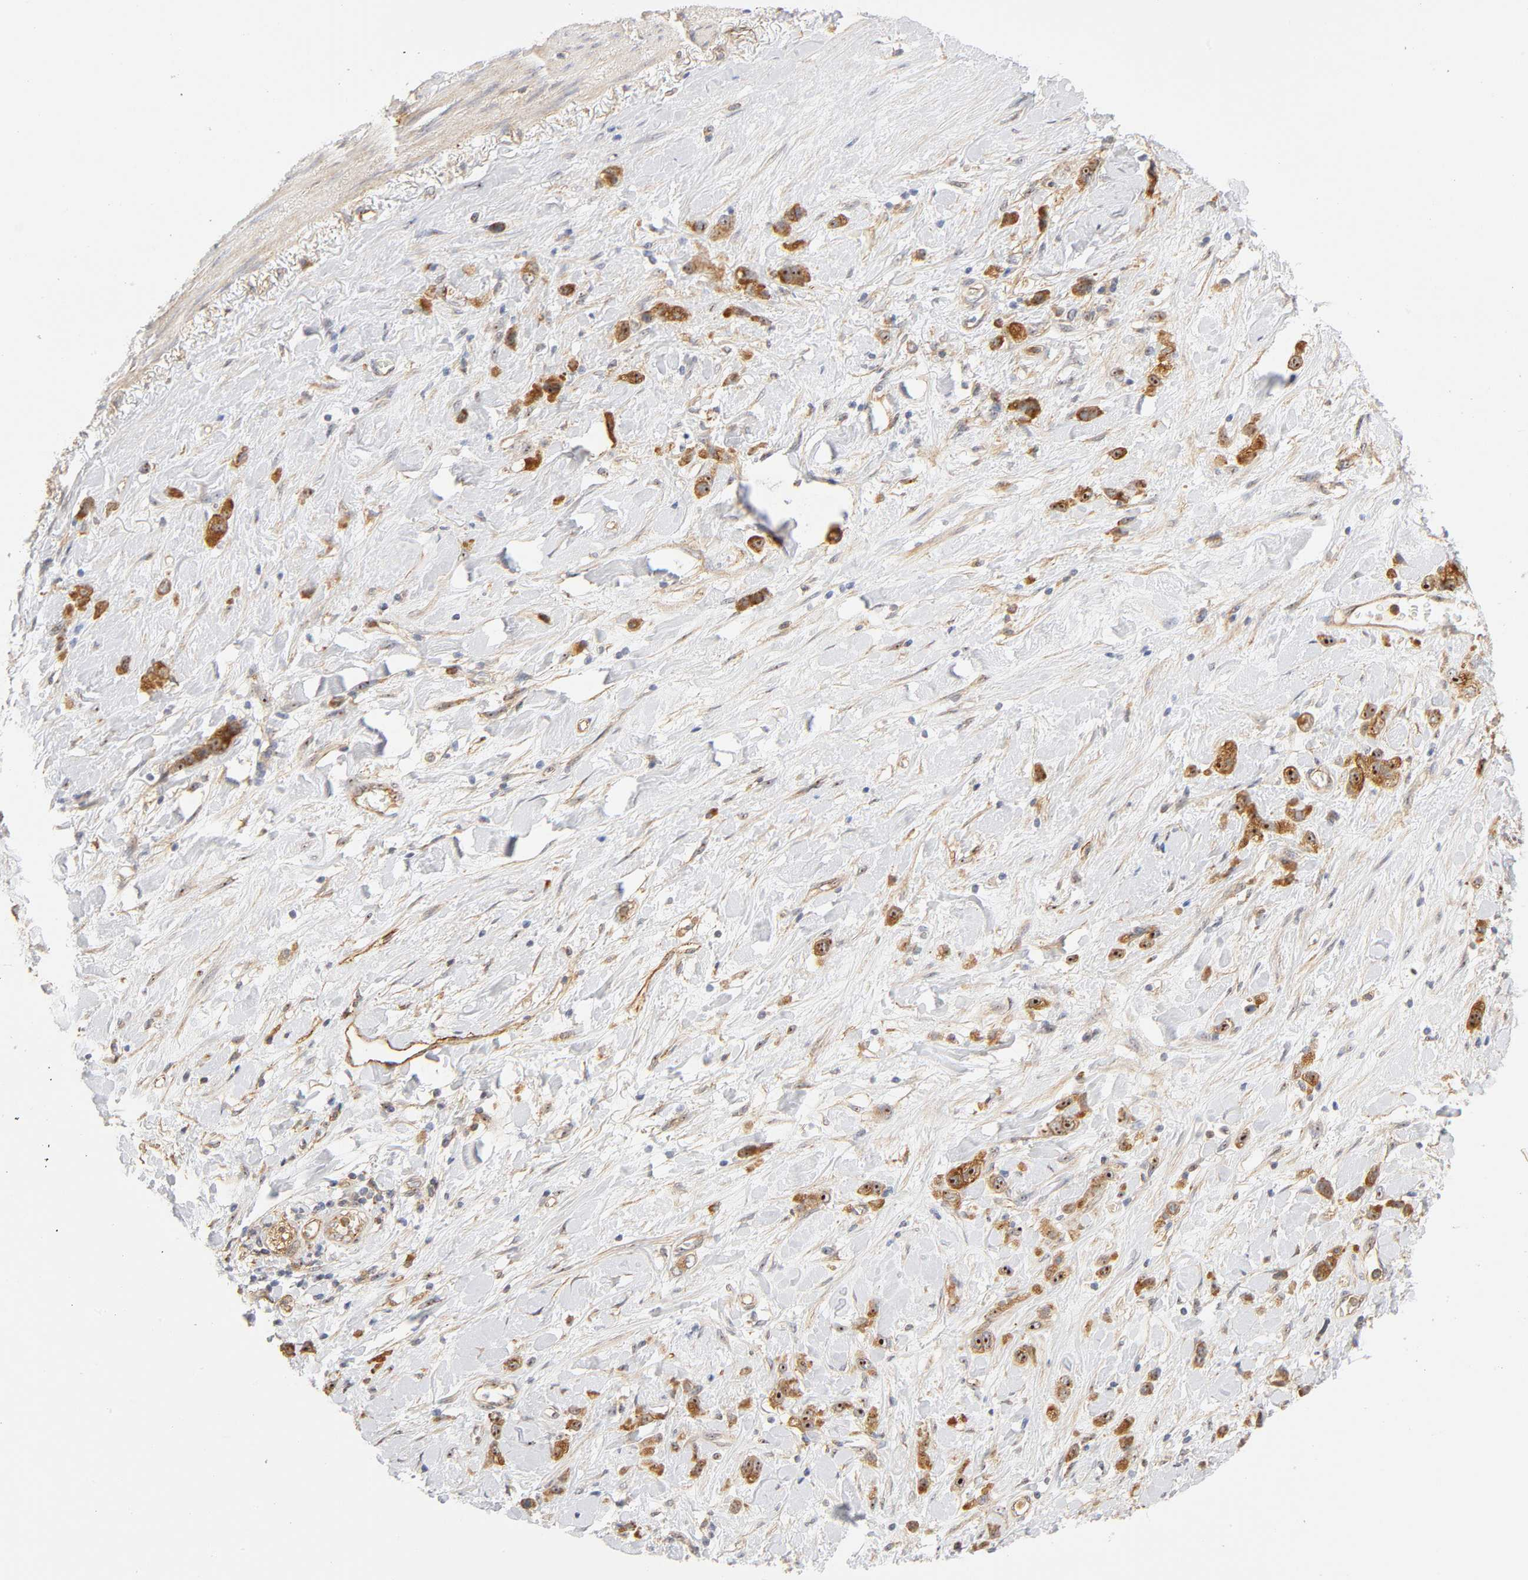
{"staining": {"intensity": "strong", "quantity": ">75%", "location": "cytoplasmic/membranous,nuclear"}, "tissue": "stomach cancer", "cell_type": "Tumor cells", "image_type": "cancer", "snomed": [{"axis": "morphology", "description": "Normal tissue, NOS"}, {"axis": "morphology", "description": "Adenocarcinoma, NOS"}, {"axis": "morphology", "description": "Adenocarcinoma, High grade"}, {"axis": "topography", "description": "Stomach, upper"}, {"axis": "topography", "description": "Stomach"}], "caption": "IHC staining of stomach cancer, which demonstrates high levels of strong cytoplasmic/membranous and nuclear staining in approximately >75% of tumor cells indicating strong cytoplasmic/membranous and nuclear protein positivity. The staining was performed using DAB (brown) for protein detection and nuclei were counterstained in hematoxylin (blue).", "gene": "PLD1", "patient": {"sex": "female", "age": 65}}